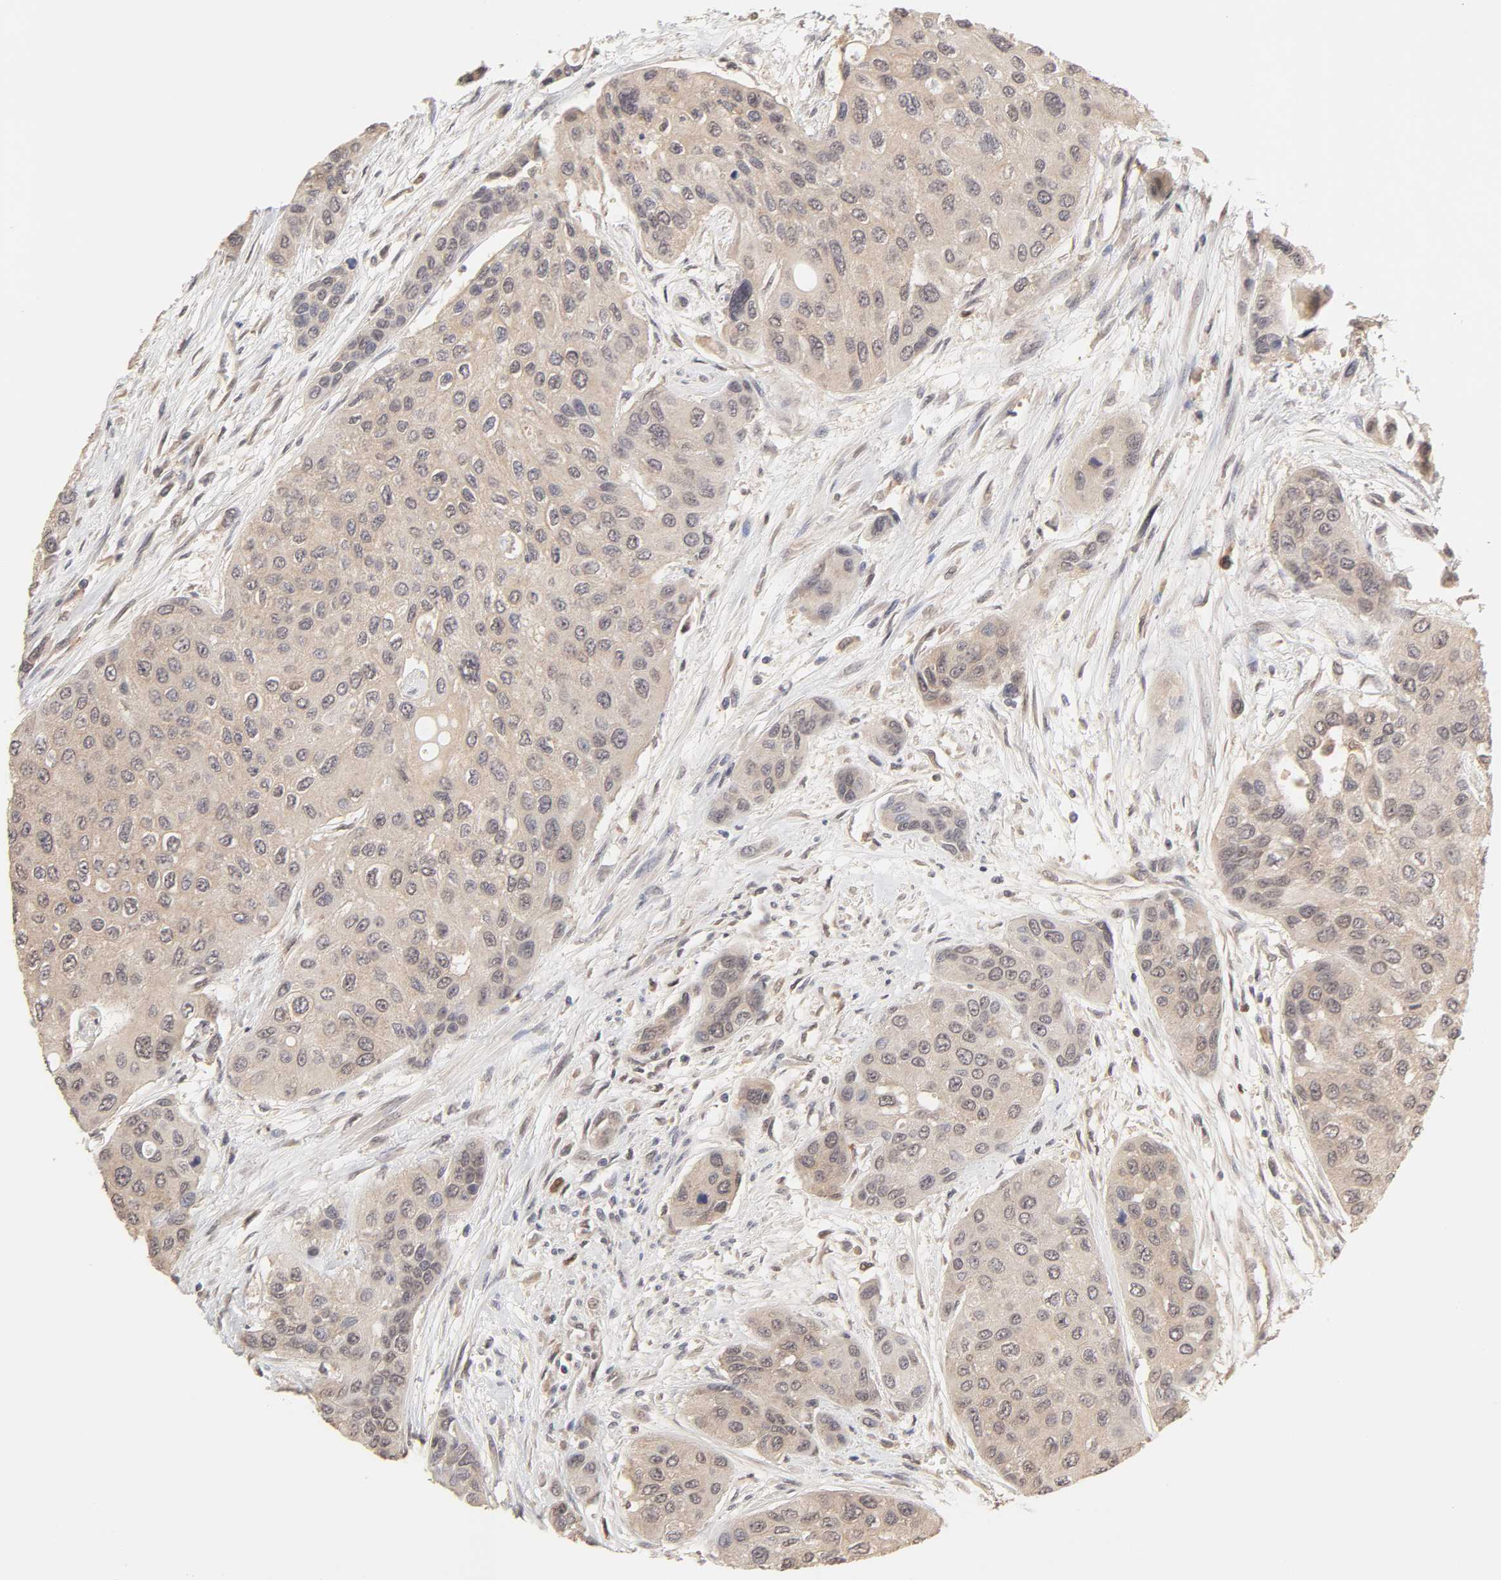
{"staining": {"intensity": "weak", "quantity": ">75%", "location": "cytoplasmic/membranous"}, "tissue": "urothelial cancer", "cell_type": "Tumor cells", "image_type": "cancer", "snomed": [{"axis": "morphology", "description": "Urothelial carcinoma, High grade"}, {"axis": "topography", "description": "Urinary bladder"}], "caption": "IHC (DAB (3,3'-diaminobenzidine)) staining of high-grade urothelial carcinoma exhibits weak cytoplasmic/membranous protein positivity in approximately >75% of tumor cells.", "gene": "MAPK1", "patient": {"sex": "female", "age": 56}}